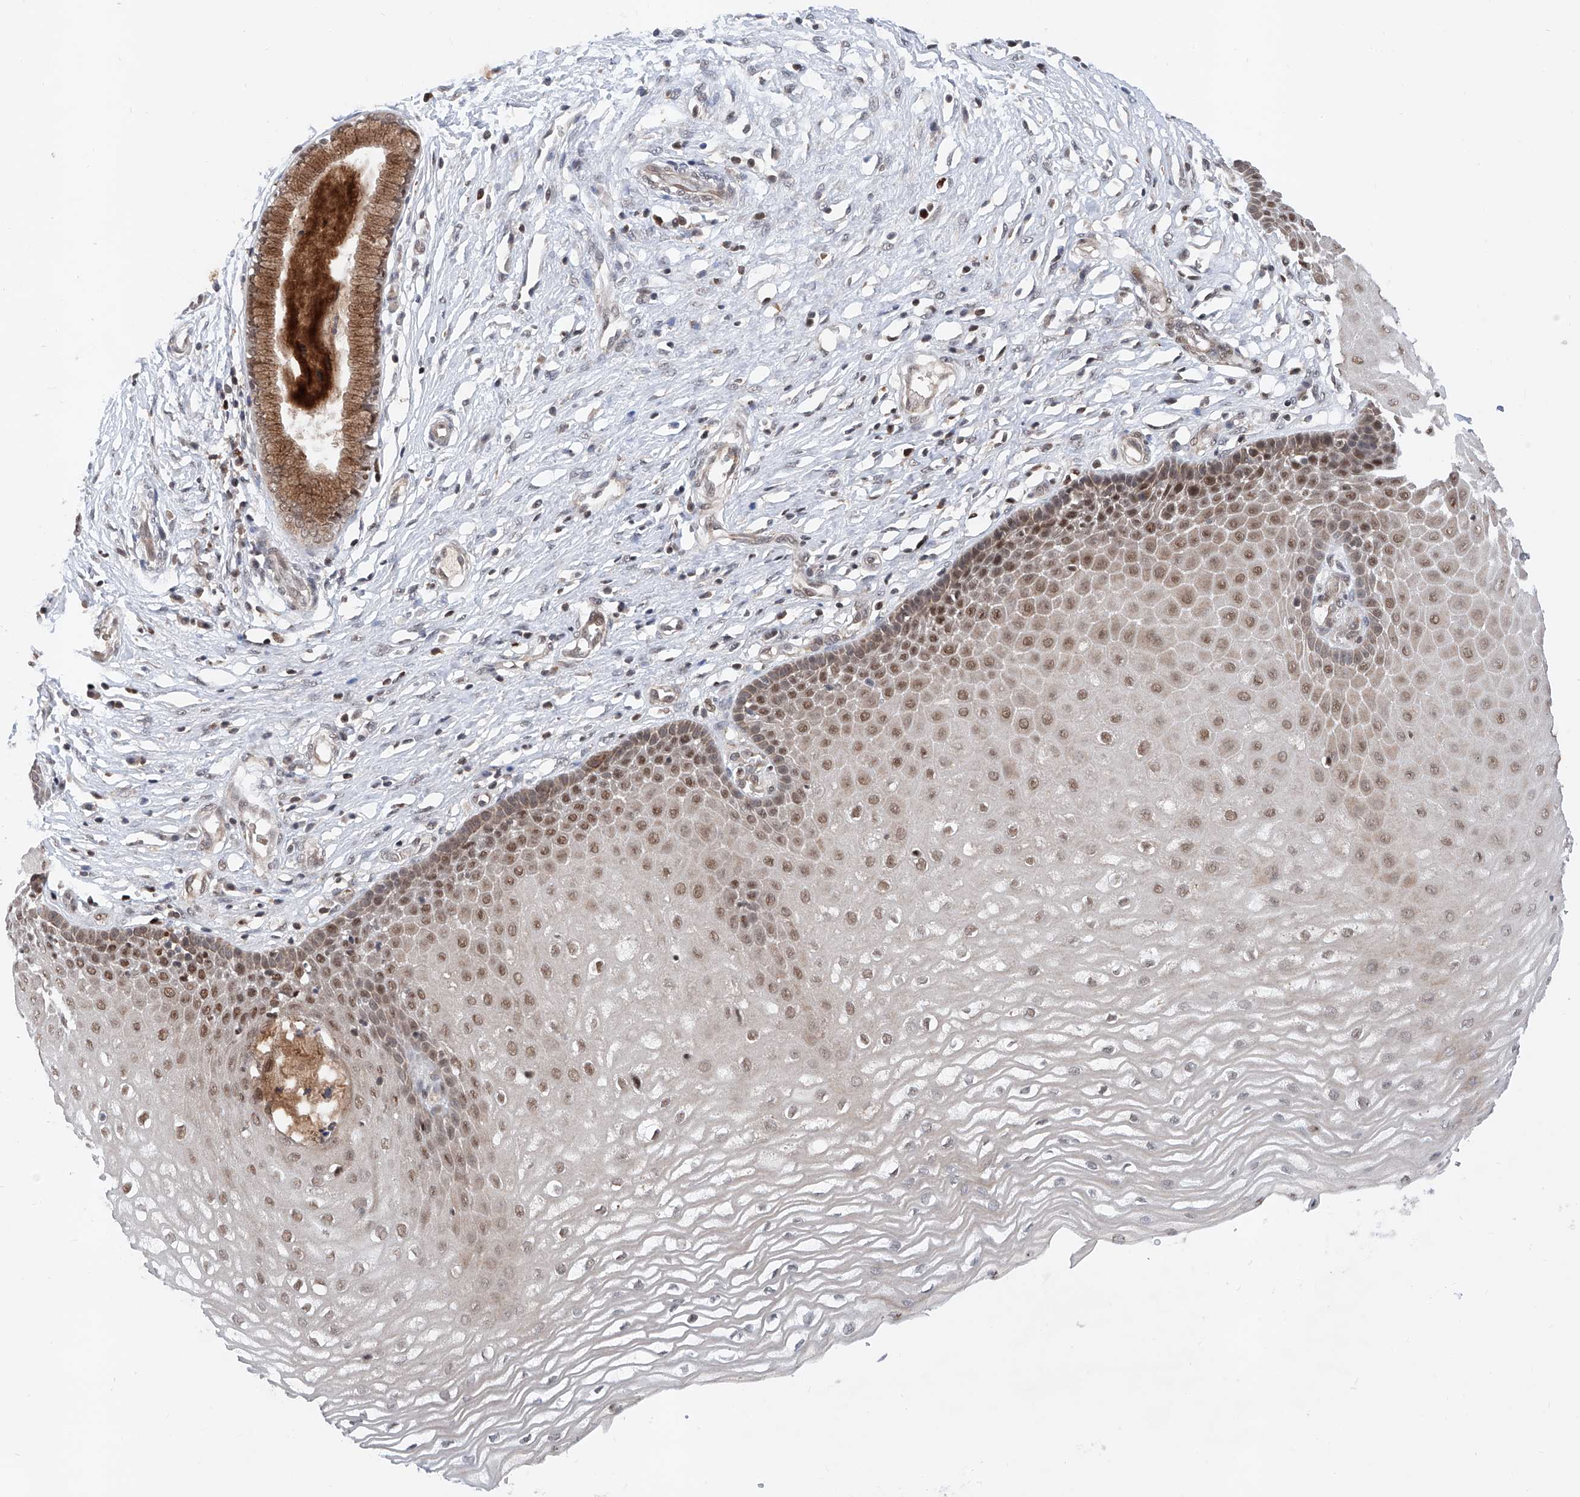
{"staining": {"intensity": "moderate", "quantity": ">75%", "location": "cytoplasmic/membranous,nuclear"}, "tissue": "cervix", "cell_type": "Glandular cells", "image_type": "normal", "snomed": [{"axis": "morphology", "description": "Normal tissue, NOS"}, {"axis": "topography", "description": "Cervix"}], "caption": "A medium amount of moderate cytoplasmic/membranous,nuclear staining is appreciated in approximately >75% of glandular cells in unremarkable cervix. Immunohistochemistry (ihc) stains the protein in brown and the nuclei are stained blue.", "gene": "SNRNP200", "patient": {"sex": "female", "age": 55}}